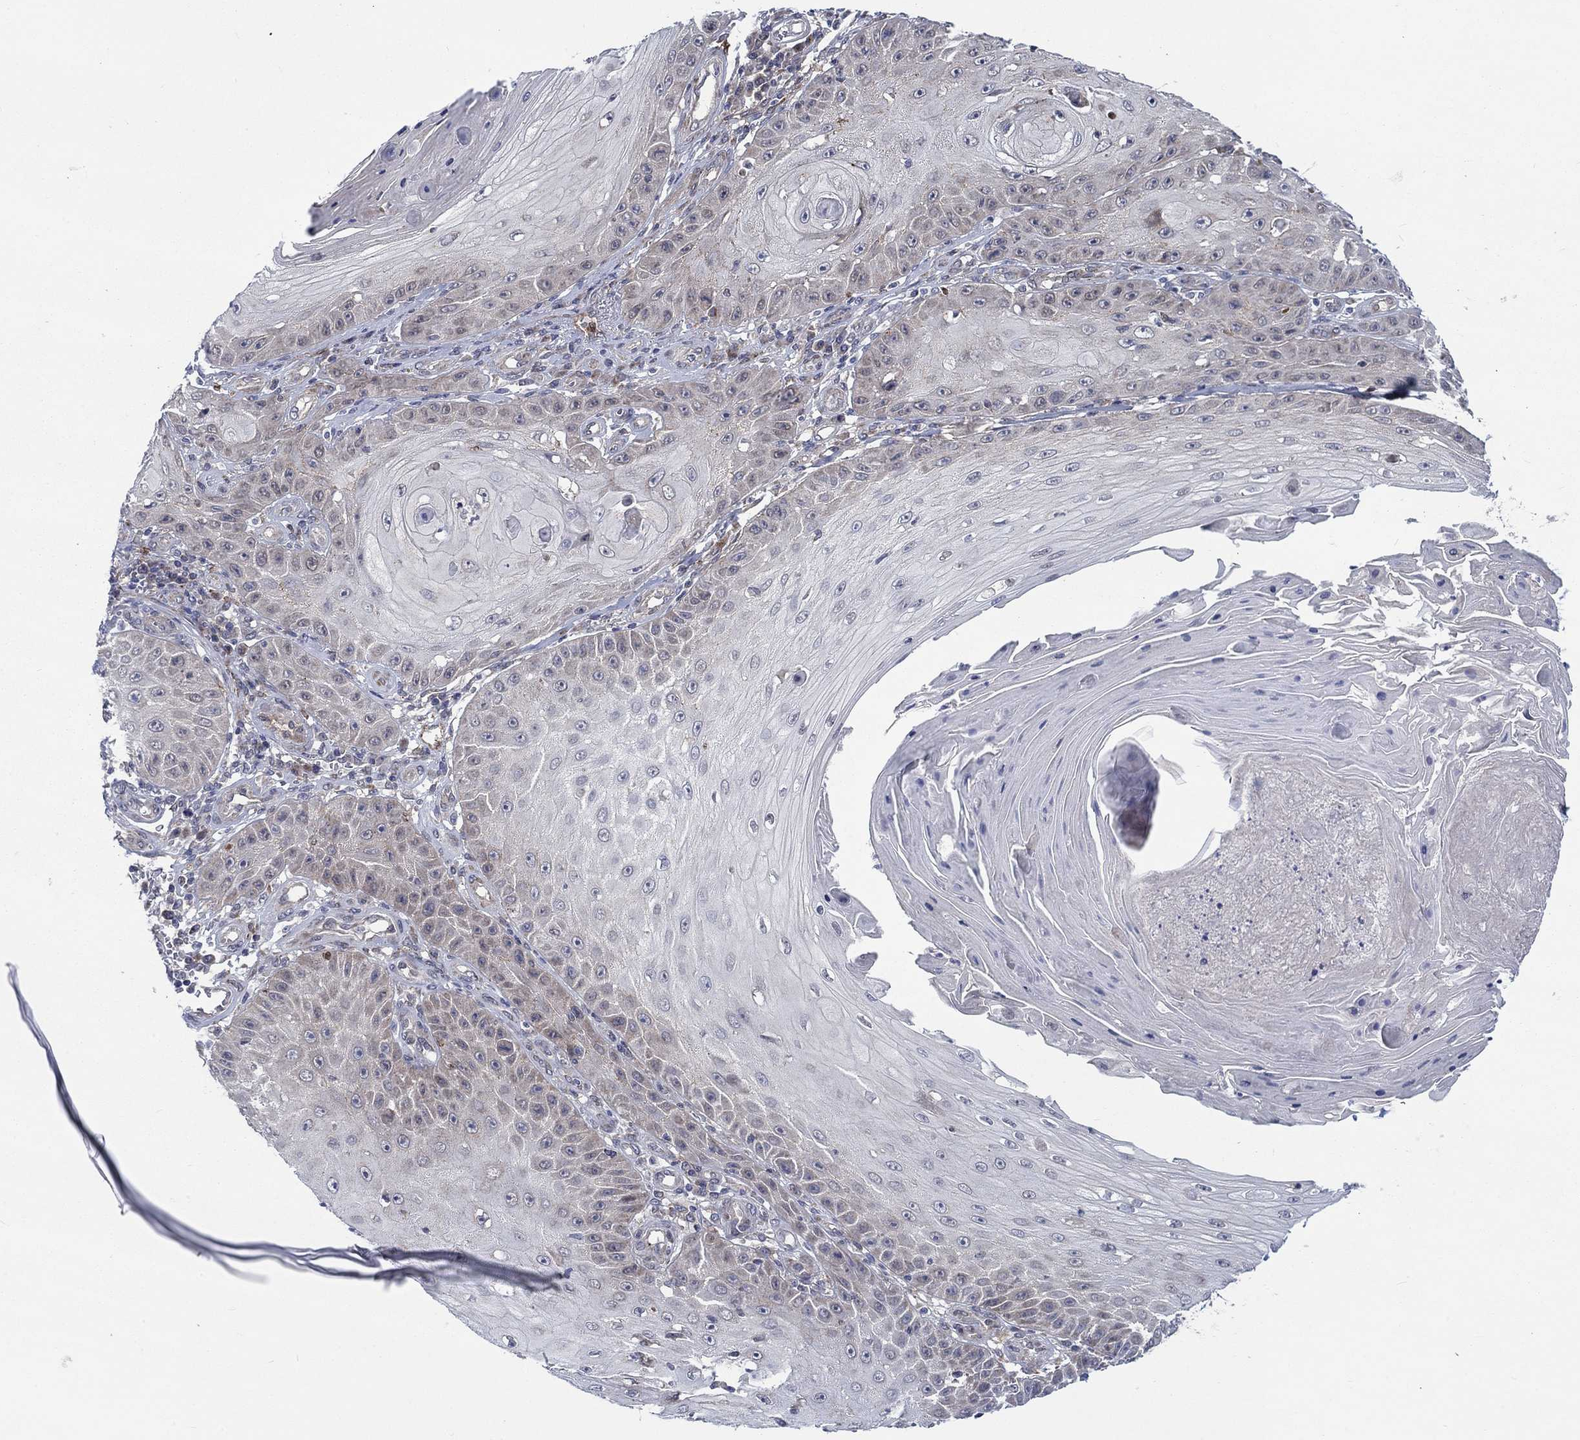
{"staining": {"intensity": "negative", "quantity": "none", "location": "none"}, "tissue": "skin cancer", "cell_type": "Tumor cells", "image_type": "cancer", "snomed": [{"axis": "morphology", "description": "Squamous cell carcinoma, NOS"}, {"axis": "topography", "description": "Skin"}], "caption": "The photomicrograph shows no significant expression in tumor cells of skin squamous cell carcinoma.", "gene": "SLC35F2", "patient": {"sex": "male", "age": 70}}